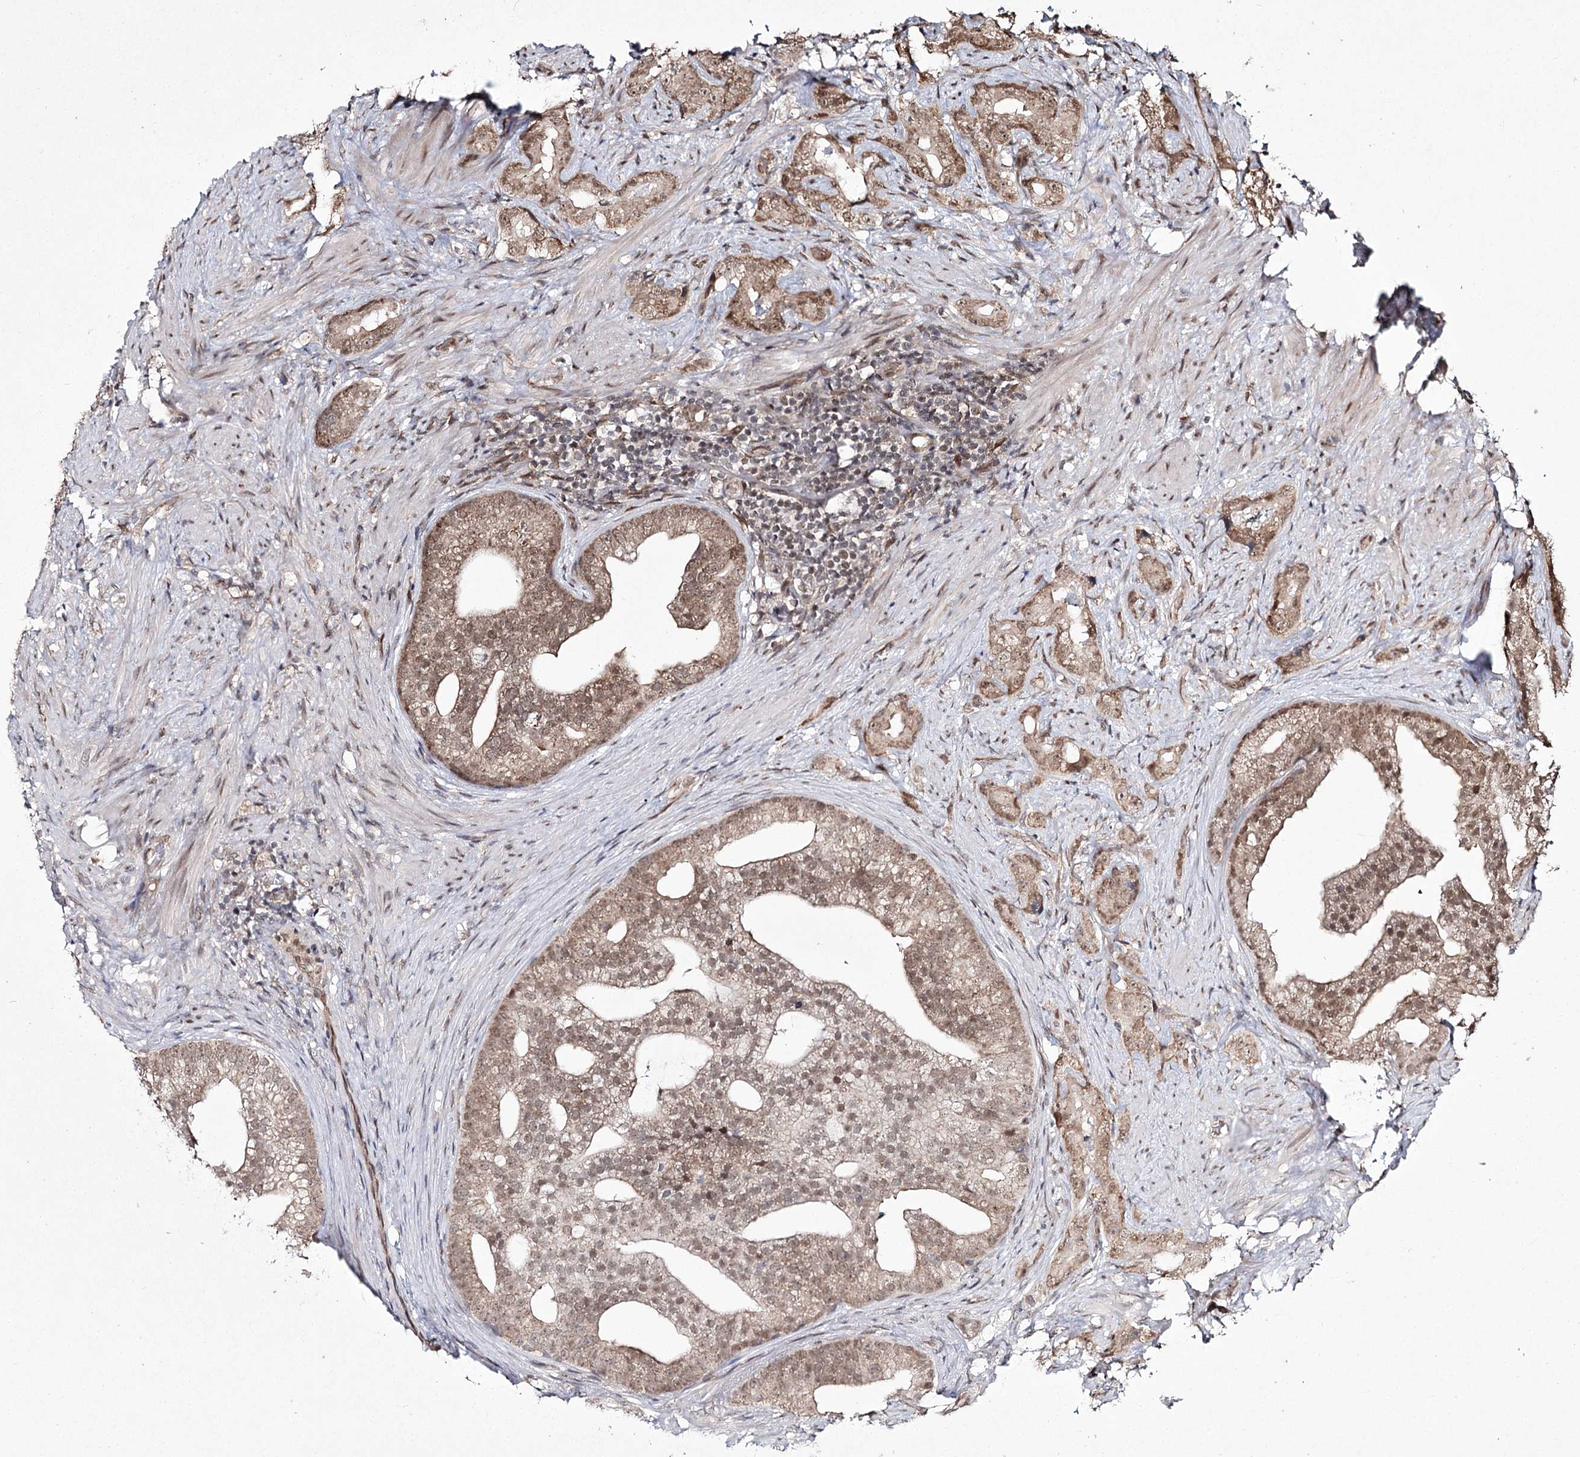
{"staining": {"intensity": "moderate", "quantity": ">75%", "location": "cytoplasmic/membranous,nuclear"}, "tissue": "prostate cancer", "cell_type": "Tumor cells", "image_type": "cancer", "snomed": [{"axis": "morphology", "description": "Adenocarcinoma, Low grade"}, {"axis": "topography", "description": "Prostate"}], "caption": "Tumor cells show moderate cytoplasmic/membranous and nuclear staining in approximately >75% of cells in prostate low-grade adenocarcinoma.", "gene": "TRNT1", "patient": {"sex": "male", "age": 71}}